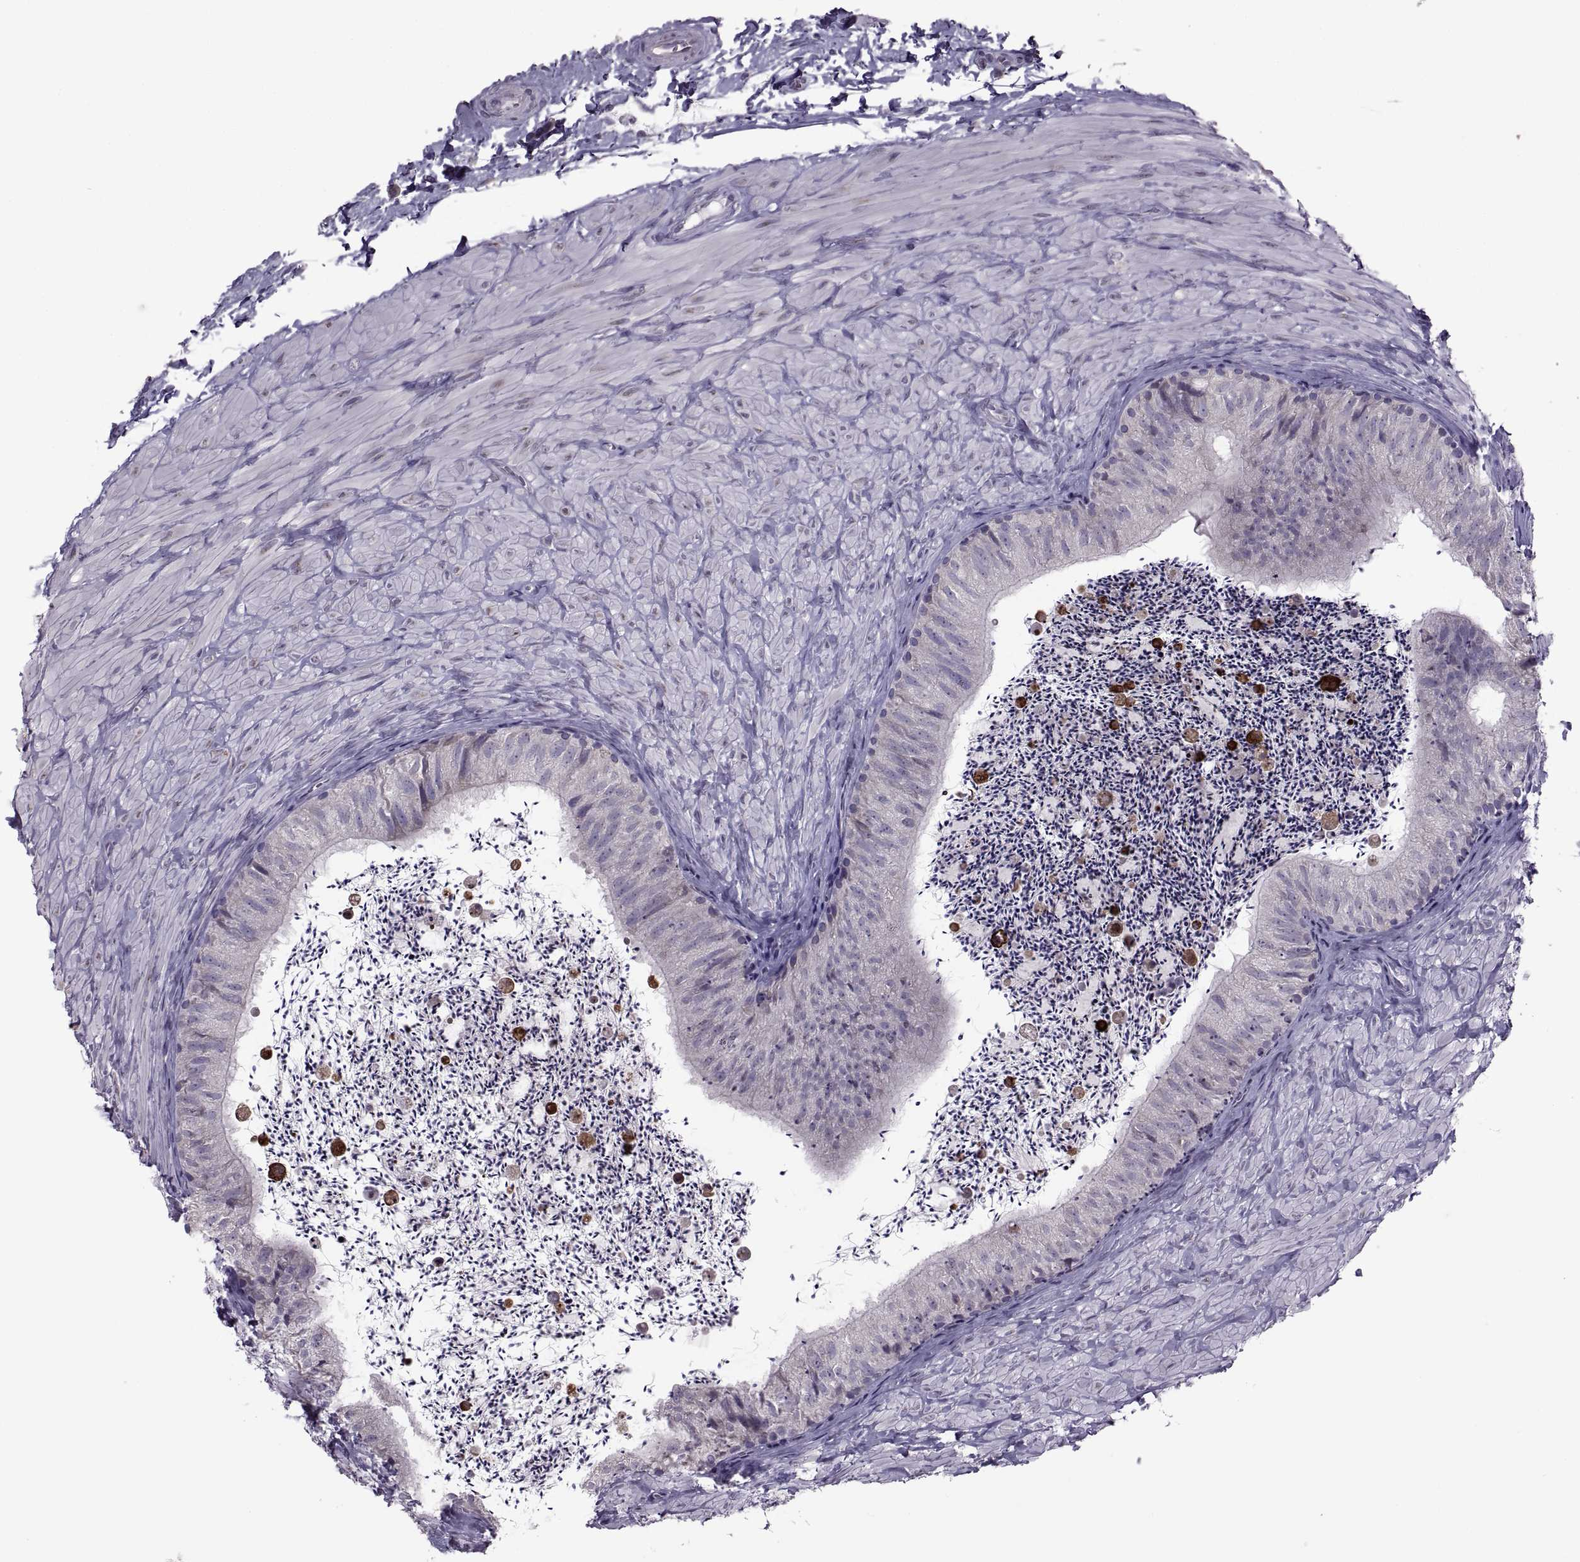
{"staining": {"intensity": "negative", "quantity": "none", "location": "none"}, "tissue": "epididymis", "cell_type": "Glandular cells", "image_type": "normal", "snomed": [{"axis": "morphology", "description": "Normal tissue, NOS"}, {"axis": "topography", "description": "Epididymis"}], "caption": "An IHC photomicrograph of unremarkable epididymis is shown. There is no staining in glandular cells of epididymis.", "gene": "PABPC1", "patient": {"sex": "male", "age": 32}}